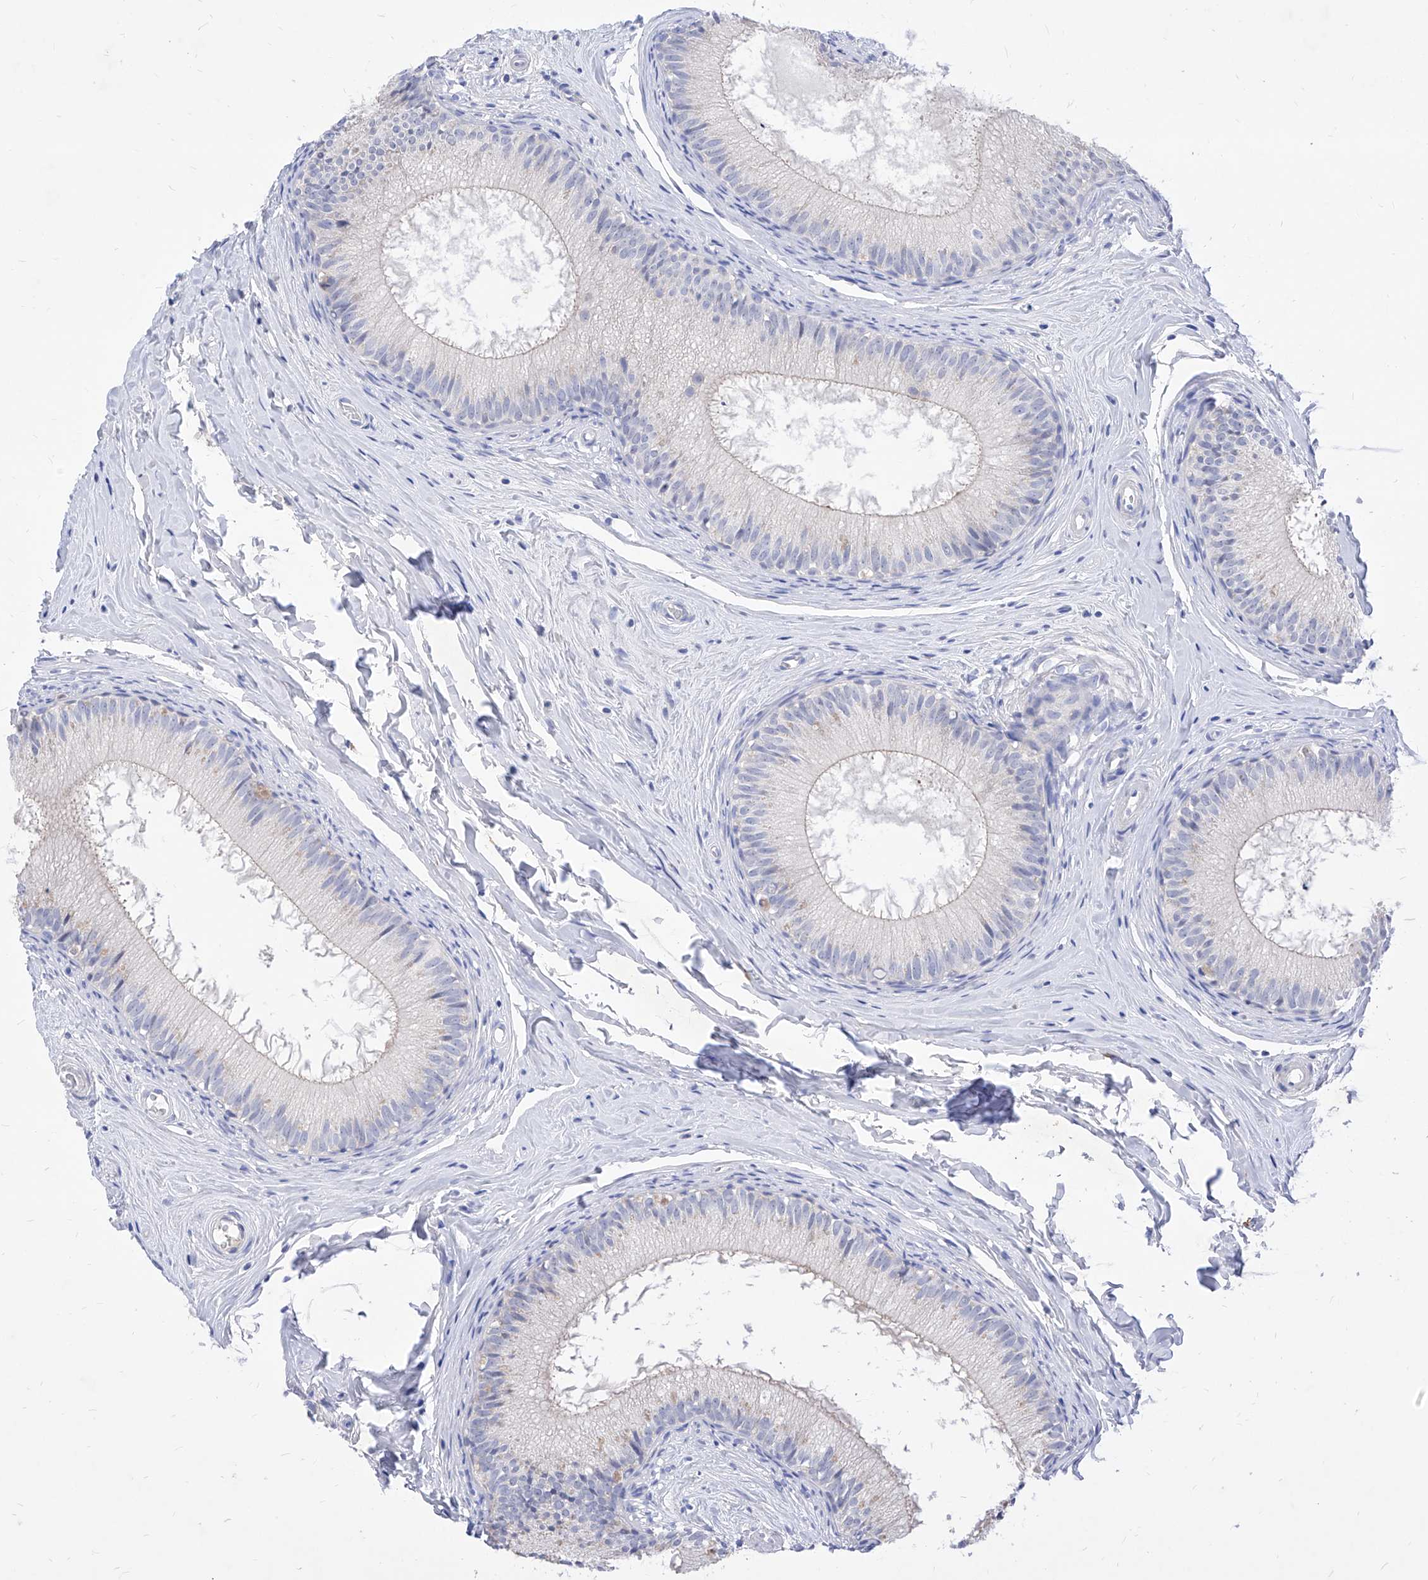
{"staining": {"intensity": "negative", "quantity": "none", "location": "none"}, "tissue": "epididymis", "cell_type": "Glandular cells", "image_type": "normal", "snomed": [{"axis": "morphology", "description": "Normal tissue, NOS"}, {"axis": "topography", "description": "Epididymis"}], "caption": "Immunohistochemistry of unremarkable human epididymis exhibits no staining in glandular cells. Brightfield microscopy of immunohistochemistry stained with DAB (3,3'-diaminobenzidine) (brown) and hematoxylin (blue), captured at high magnification.", "gene": "VAX1", "patient": {"sex": "male", "age": 34}}